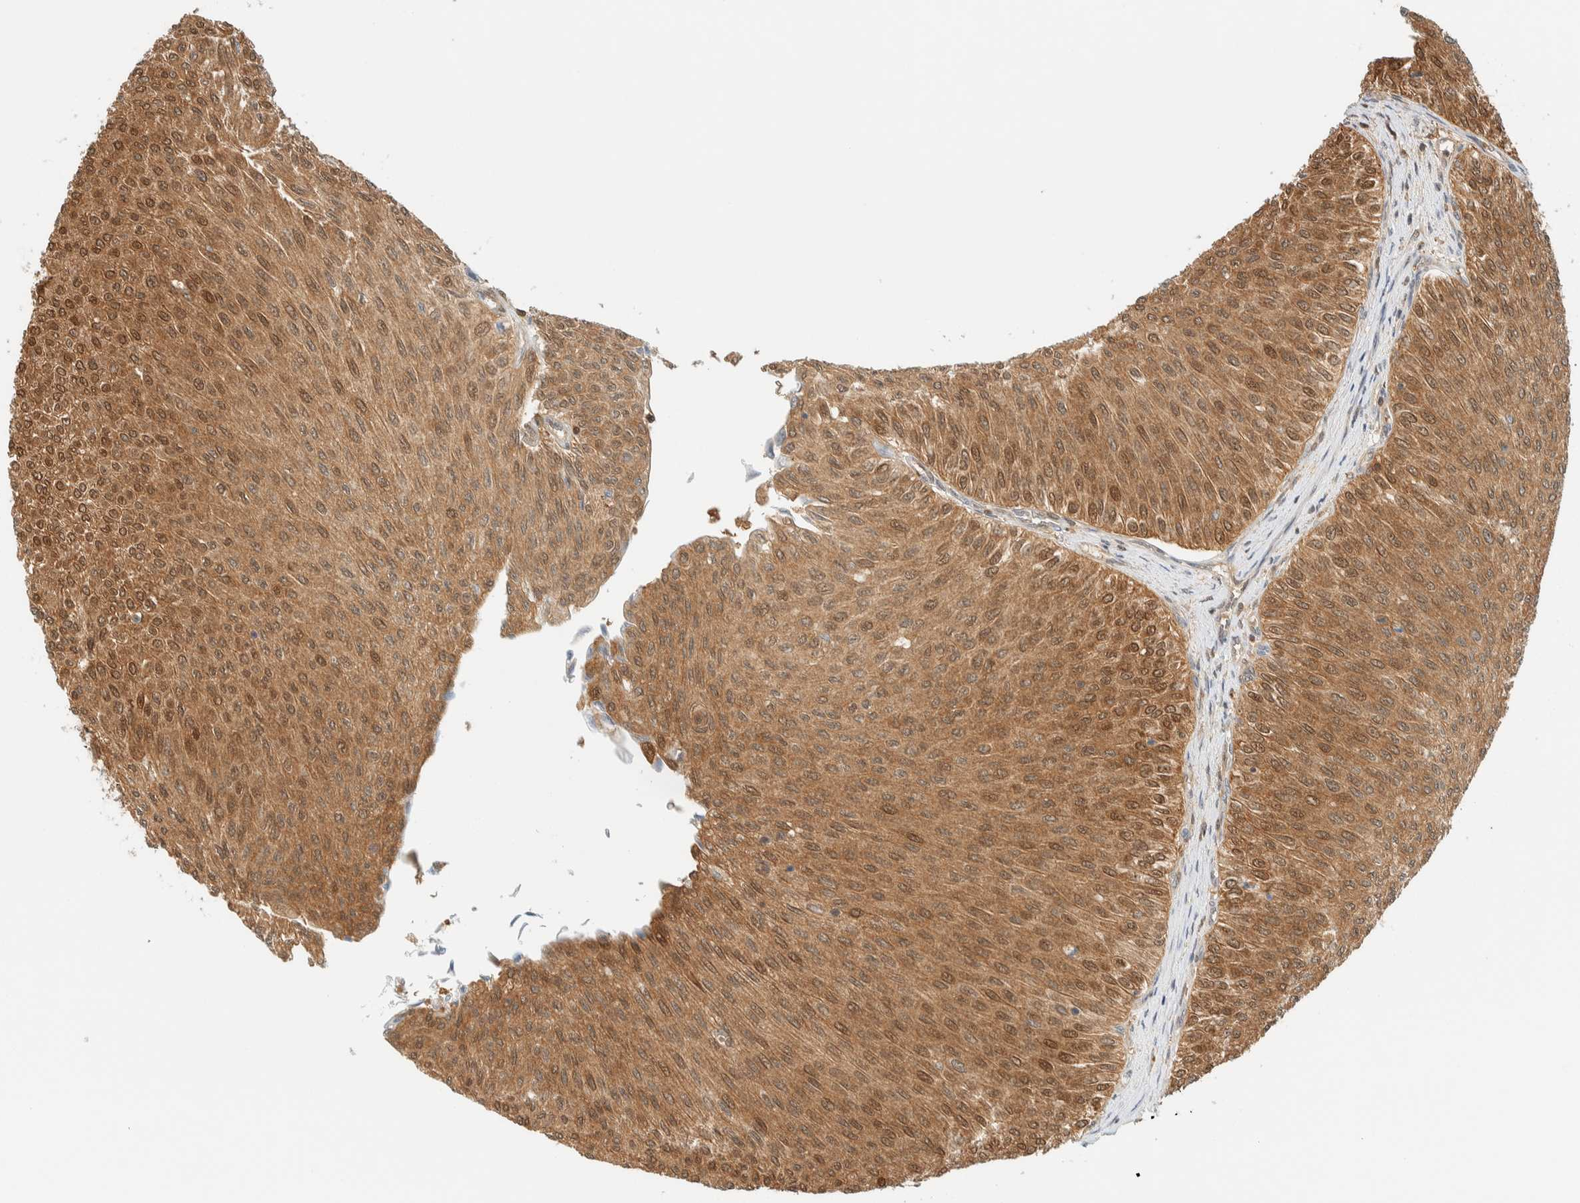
{"staining": {"intensity": "moderate", "quantity": ">75%", "location": "cytoplasmic/membranous,nuclear"}, "tissue": "urothelial cancer", "cell_type": "Tumor cells", "image_type": "cancer", "snomed": [{"axis": "morphology", "description": "Urothelial carcinoma, Low grade"}, {"axis": "topography", "description": "Urinary bladder"}], "caption": "This is a photomicrograph of immunohistochemistry (IHC) staining of low-grade urothelial carcinoma, which shows moderate staining in the cytoplasmic/membranous and nuclear of tumor cells.", "gene": "ZBTB37", "patient": {"sex": "male", "age": 78}}